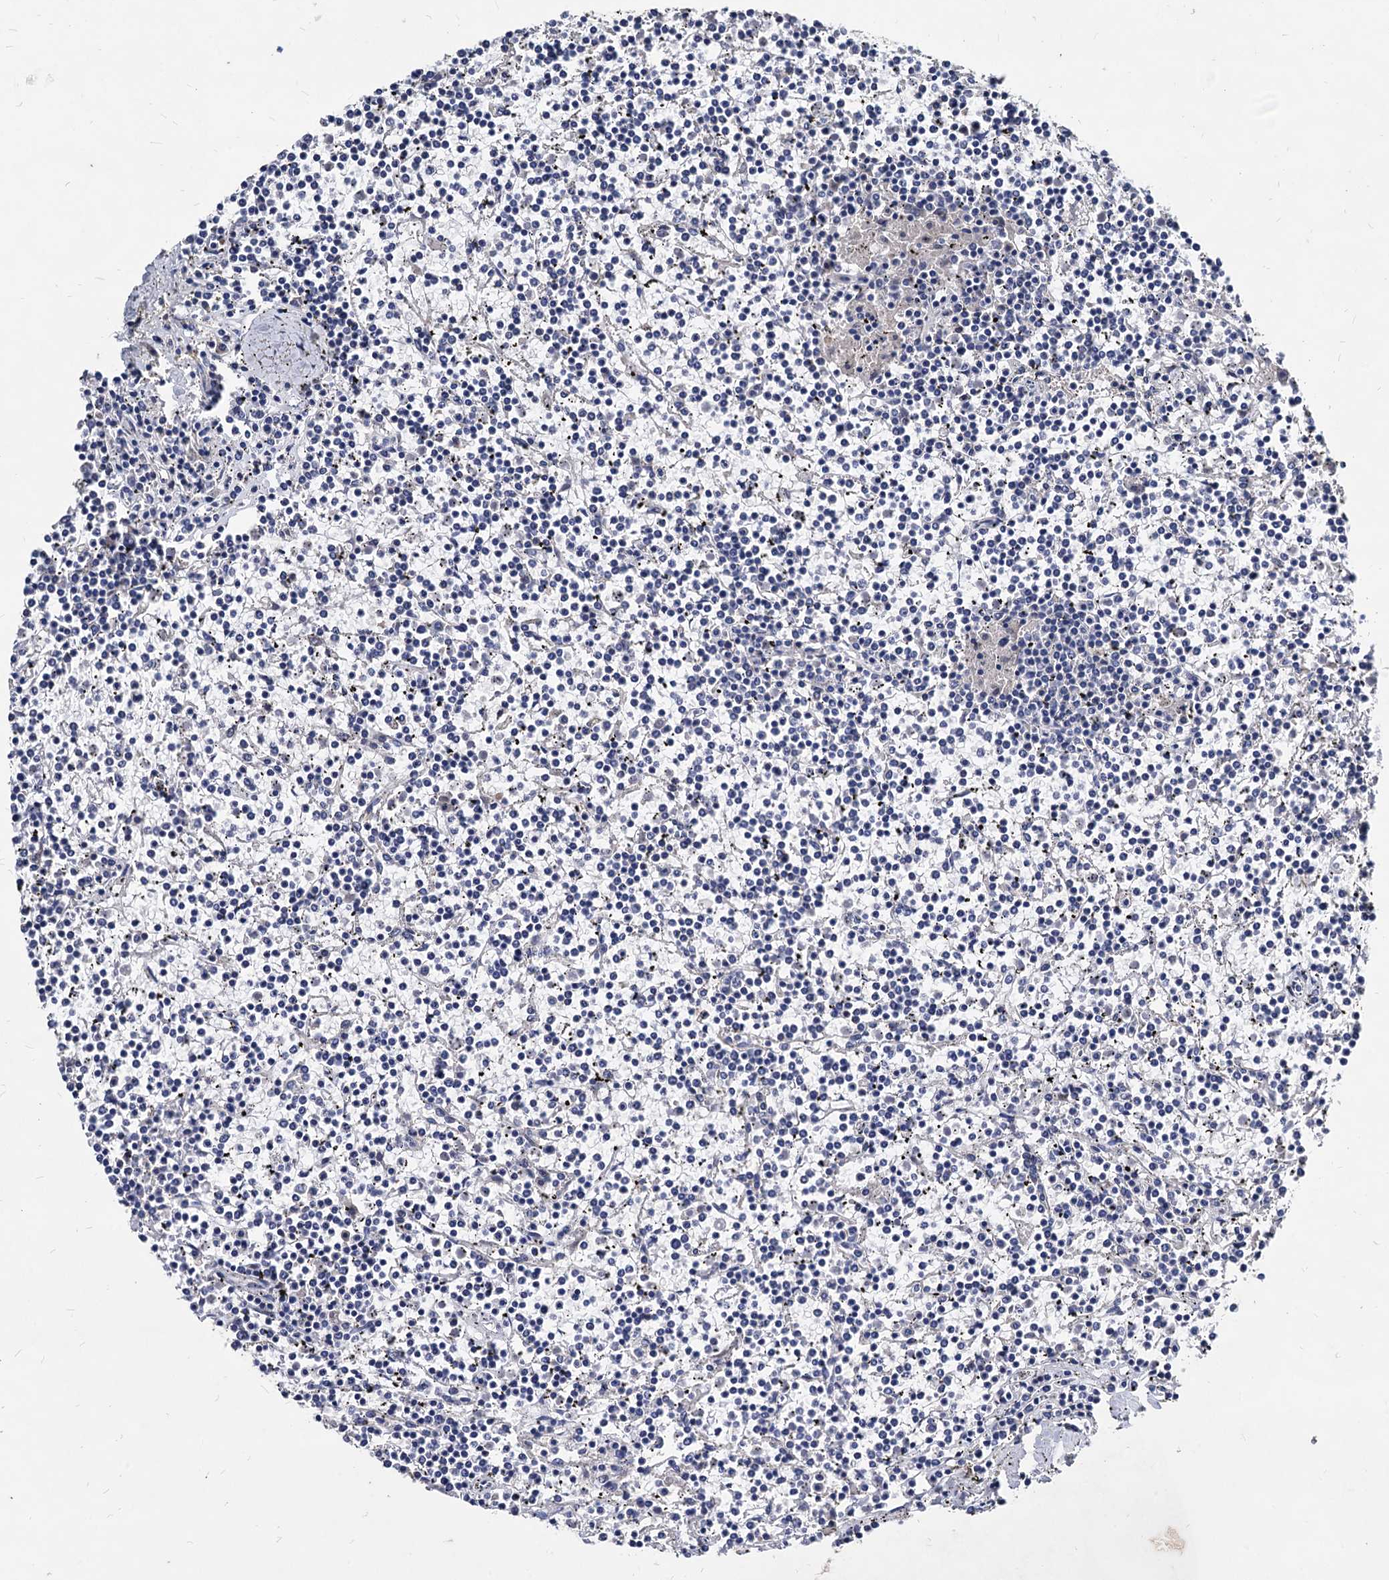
{"staining": {"intensity": "negative", "quantity": "none", "location": "none"}, "tissue": "lymphoma", "cell_type": "Tumor cells", "image_type": "cancer", "snomed": [{"axis": "morphology", "description": "Malignant lymphoma, non-Hodgkin's type, Low grade"}, {"axis": "topography", "description": "Spleen"}], "caption": "Malignant lymphoma, non-Hodgkin's type (low-grade) was stained to show a protein in brown. There is no significant staining in tumor cells. The staining was performed using DAB (3,3'-diaminobenzidine) to visualize the protein expression in brown, while the nuclei were stained in blue with hematoxylin (Magnification: 20x).", "gene": "WDR11", "patient": {"sex": "female", "age": 19}}